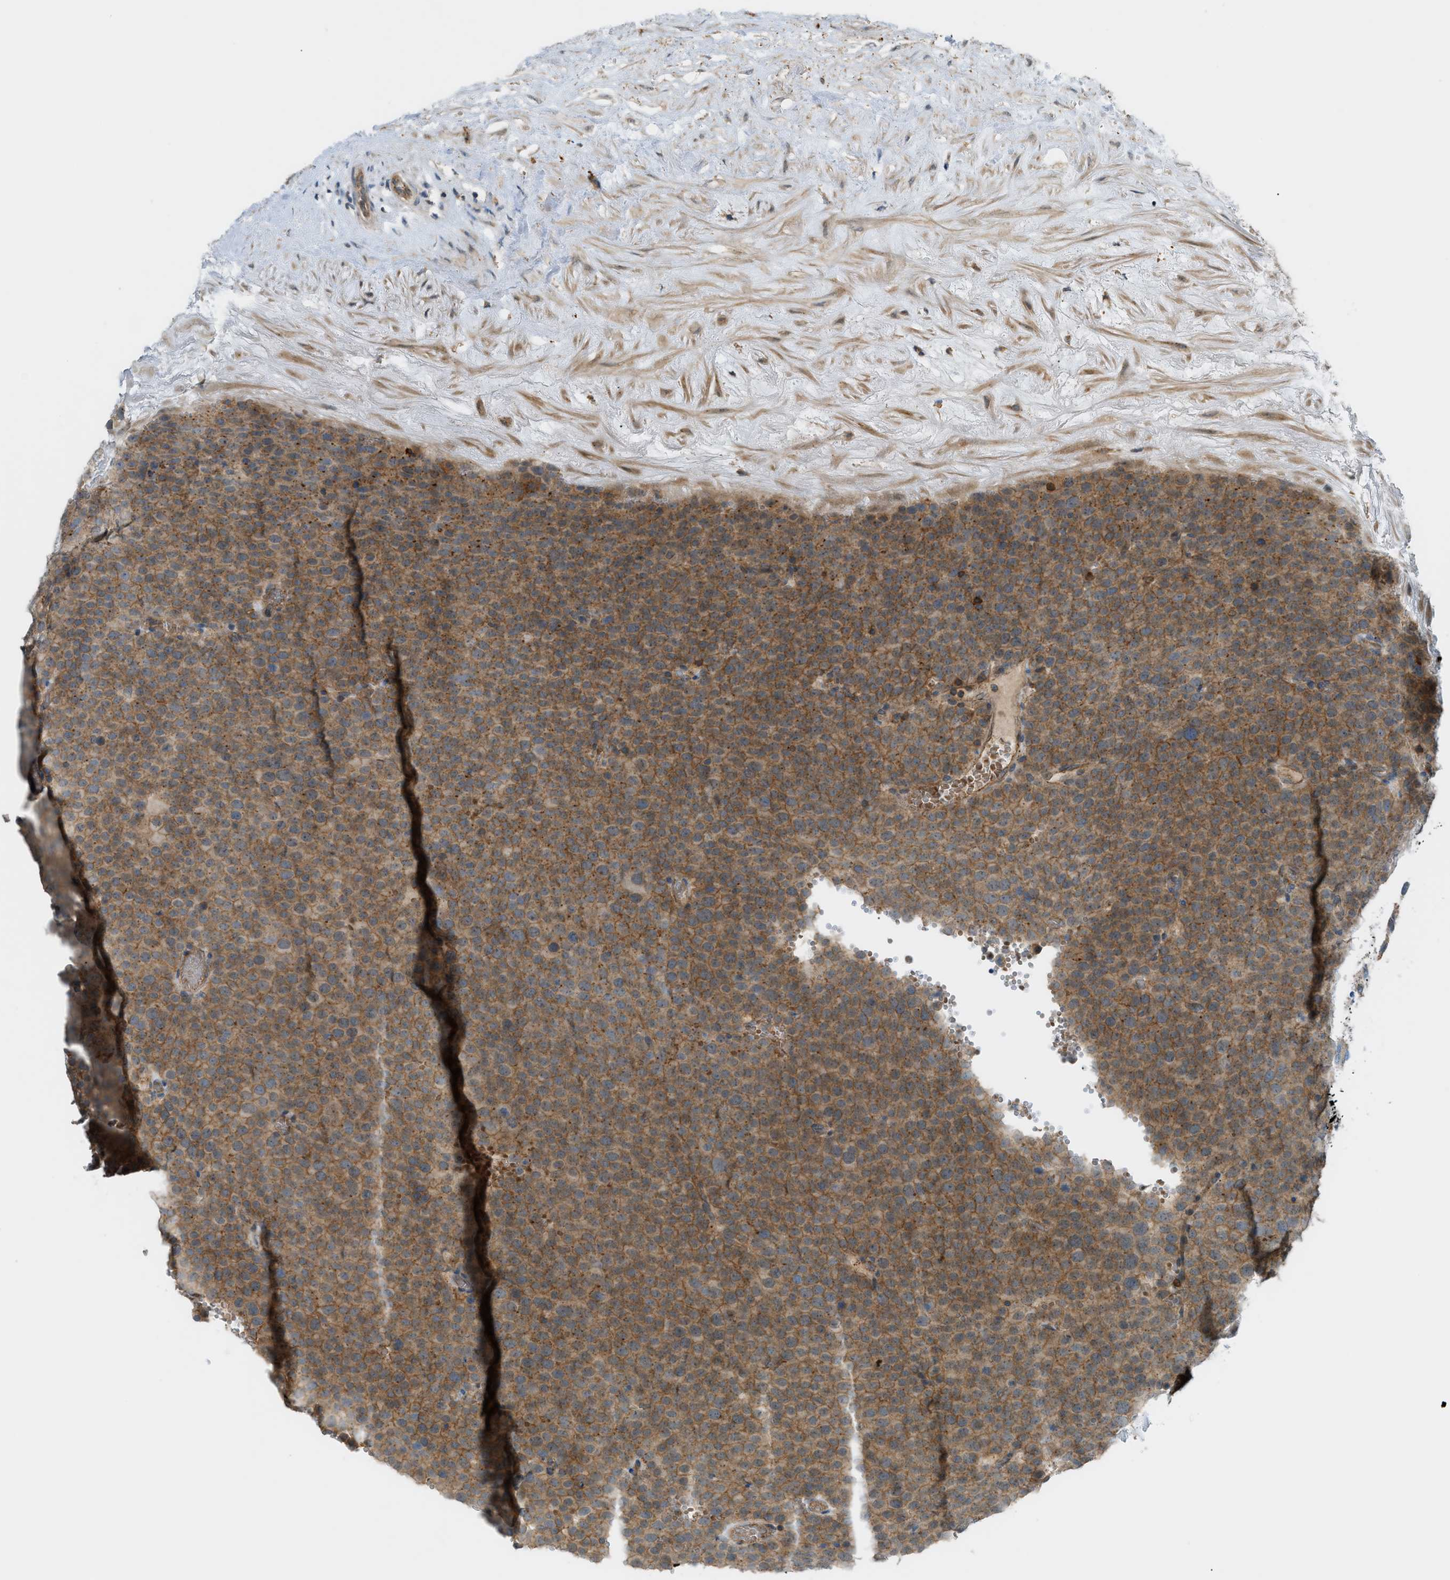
{"staining": {"intensity": "moderate", "quantity": ">75%", "location": "cytoplasmic/membranous"}, "tissue": "testis cancer", "cell_type": "Tumor cells", "image_type": "cancer", "snomed": [{"axis": "morphology", "description": "Normal tissue, NOS"}, {"axis": "morphology", "description": "Seminoma, NOS"}, {"axis": "topography", "description": "Testis"}], "caption": "Seminoma (testis) stained for a protein (brown) displays moderate cytoplasmic/membranous positive staining in about >75% of tumor cells.", "gene": "GRK6", "patient": {"sex": "male", "age": 71}}